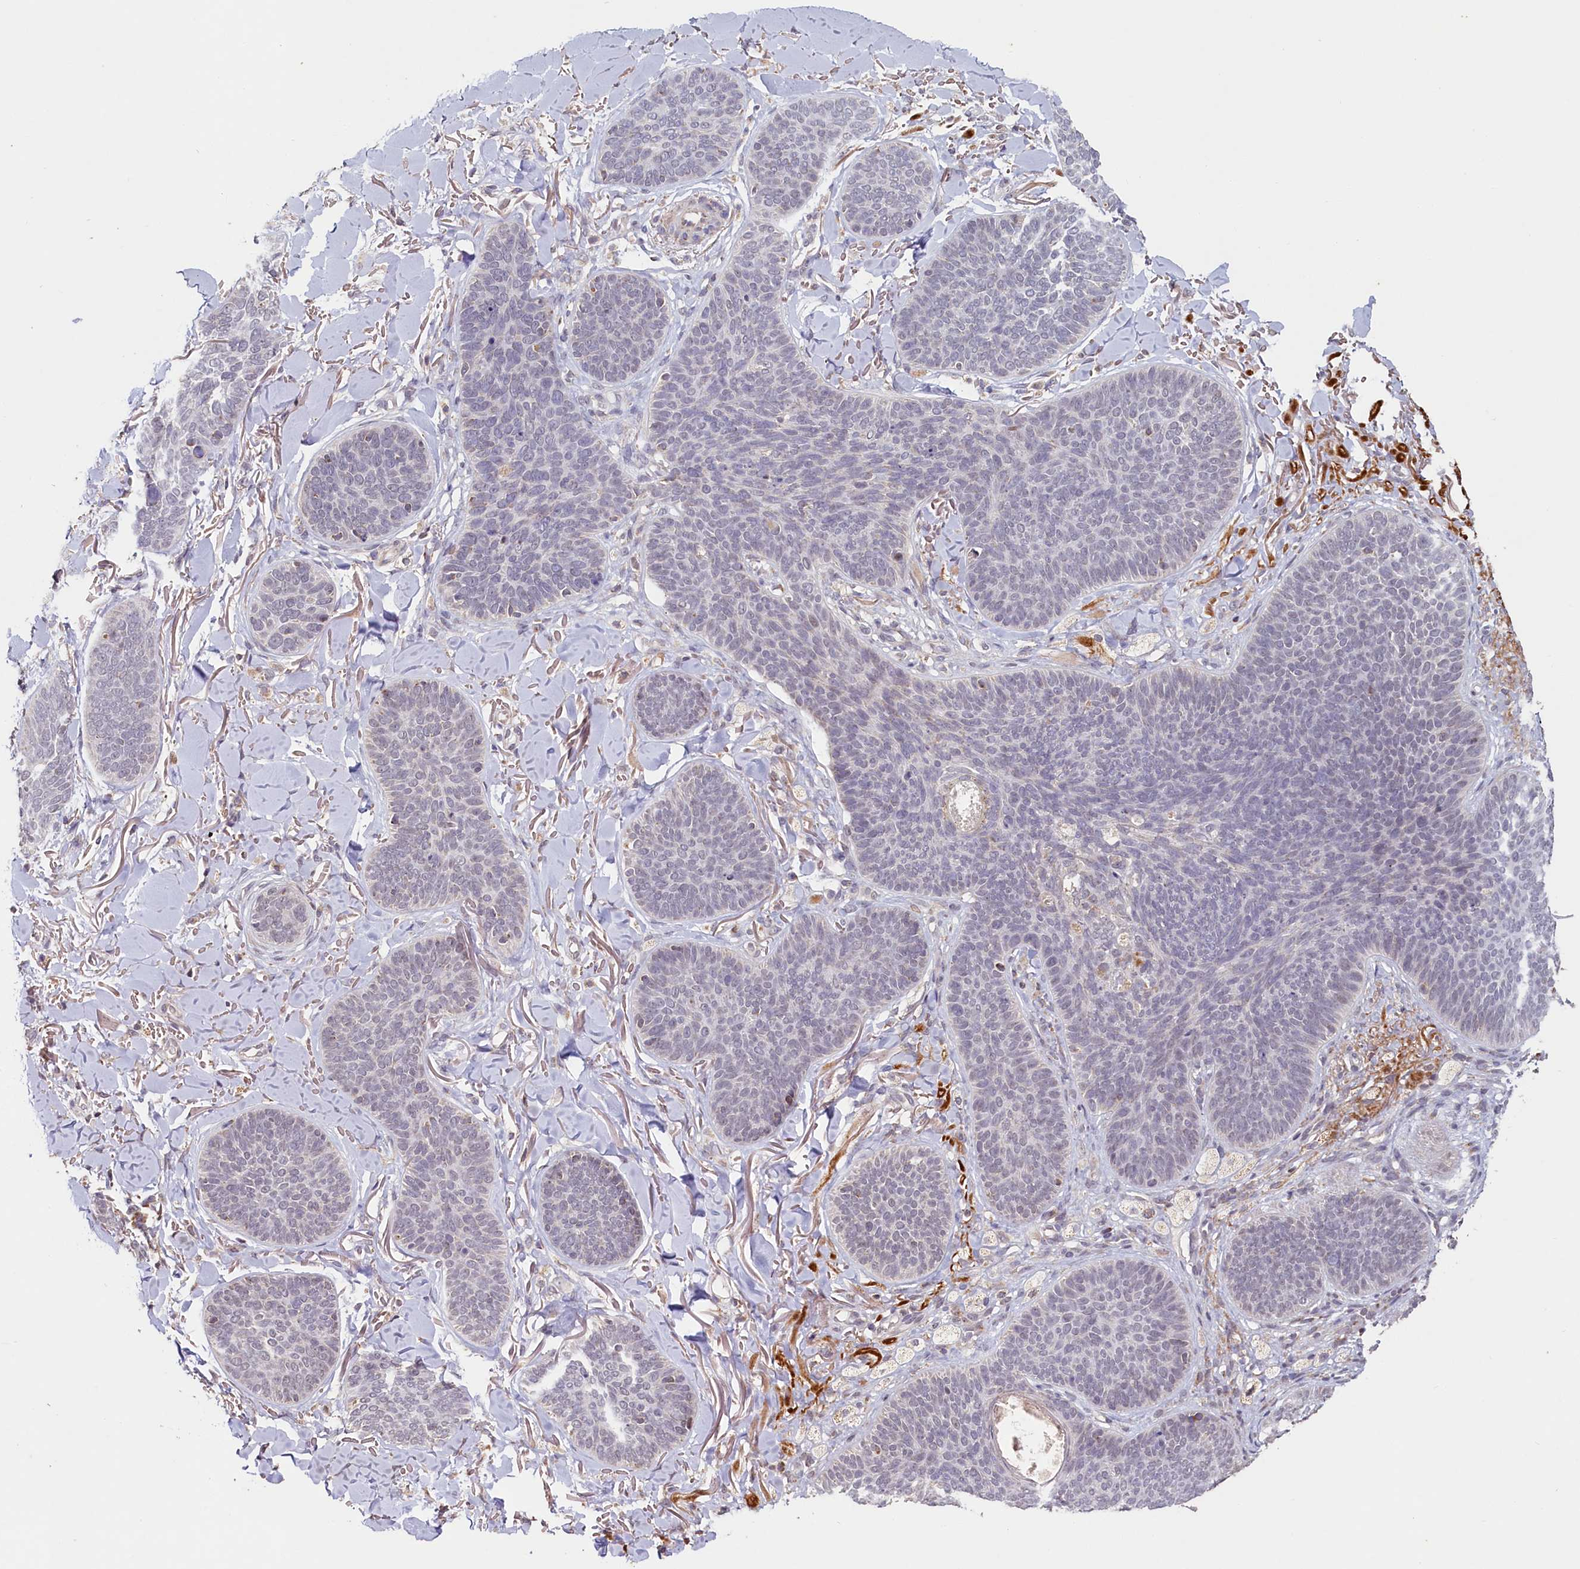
{"staining": {"intensity": "weak", "quantity": "<25%", "location": "nuclear"}, "tissue": "skin cancer", "cell_type": "Tumor cells", "image_type": "cancer", "snomed": [{"axis": "morphology", "description": "Basal cell carcinoma"}, {"axis": "topography", "description": "Skin"}], "caption": "Skin basal cell carcinoma stained for a protein using IHC shows no positivity tumor cells.", "gene": "PDE6D", "patient": {"sex": "male", "age": 85}}